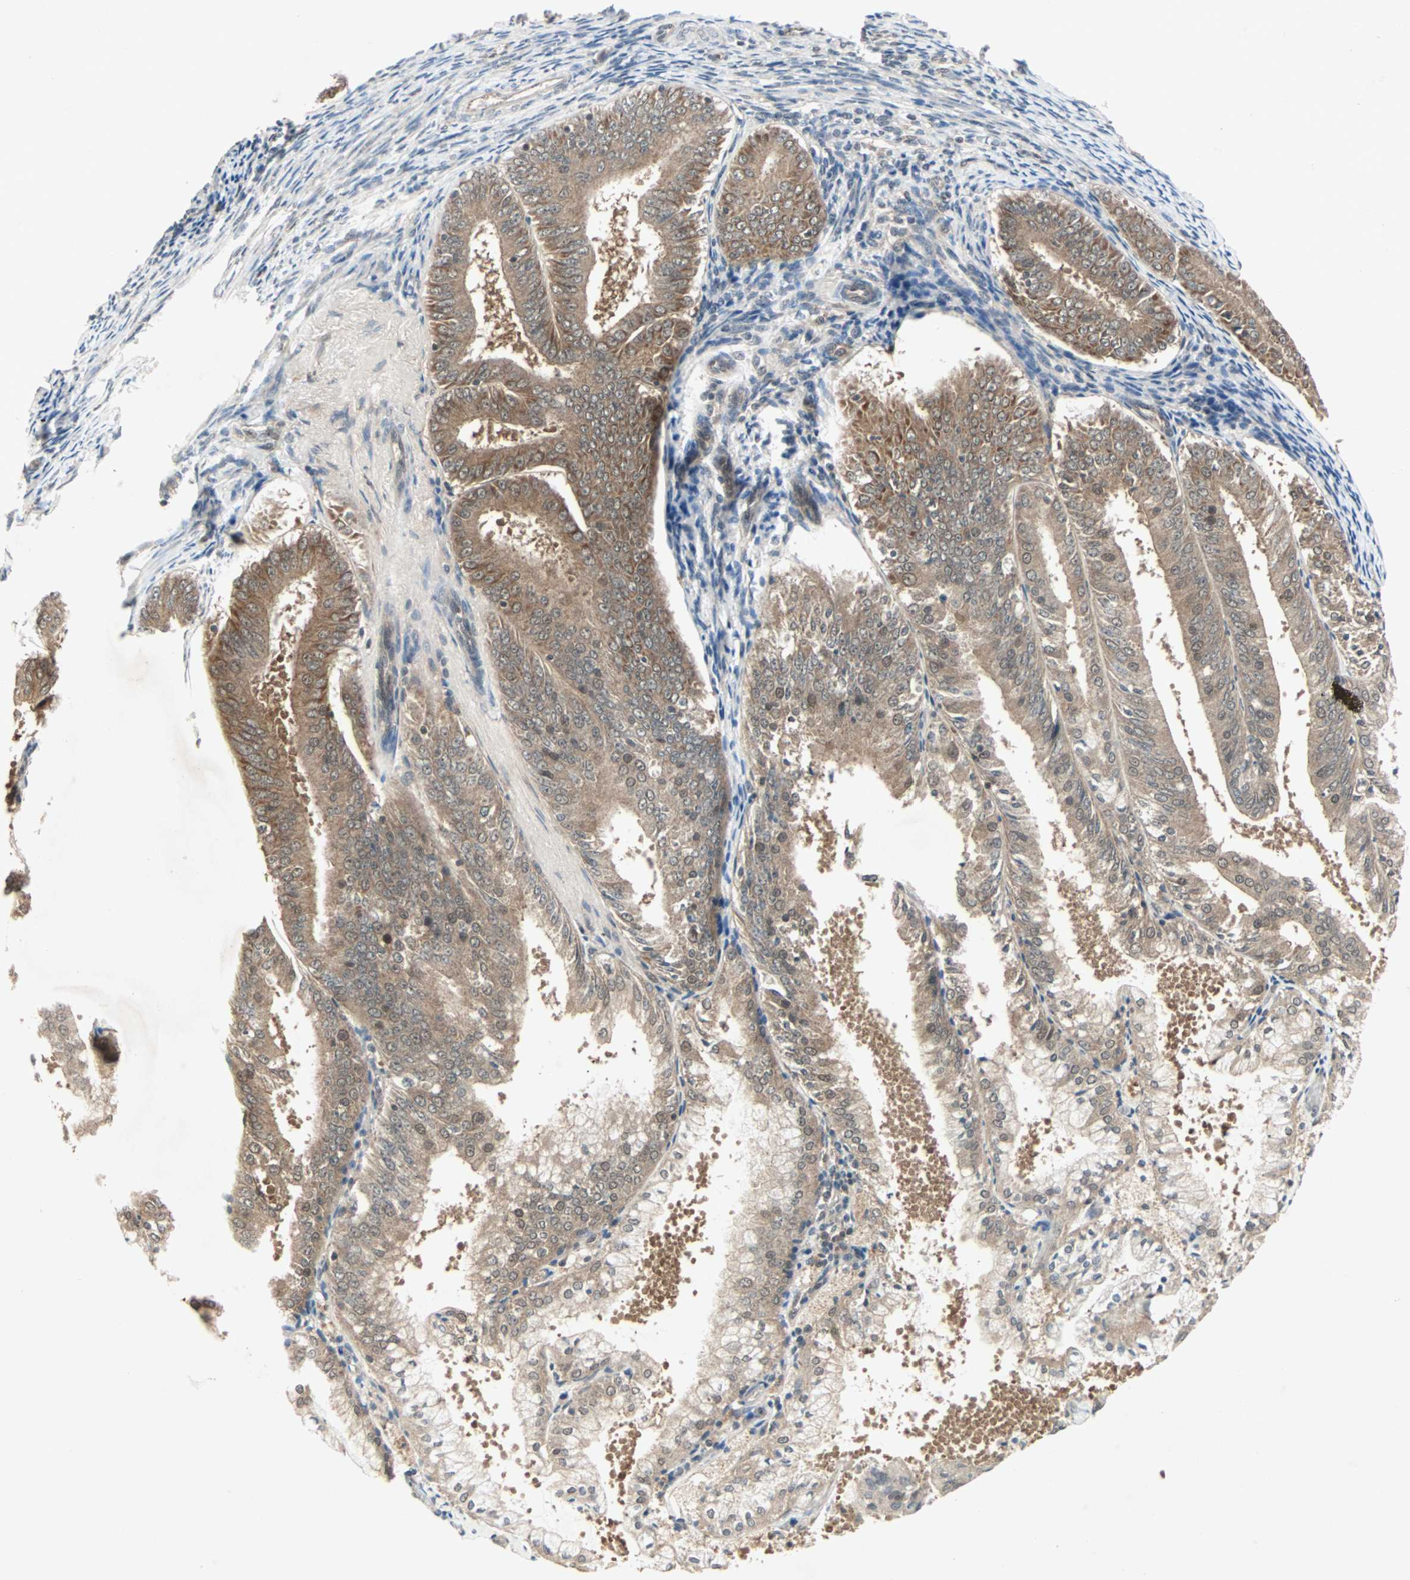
{"staining": {"intensity": "moderate", "quantity": ">75%", "location": "cytoplasmic/membranous,nuclear"}, "tissue": "endometrial cancer", "cell_type": "Tumor cells", "image_type": "cancer", "snomed": [{"axis": "morphology", "description": "Adenocarcinoma, NOS"}, {"axis": "topography", "description": "Endometrium"}], "caption": "Immunohistochemical staining of endometrial cancer reveals moderate cytoplasmic/membranous and nuclear protein positivity in approximately >75% of tumor cells.", "gene": "PTPA", "patient": {"sex": "female", "age": 63}}